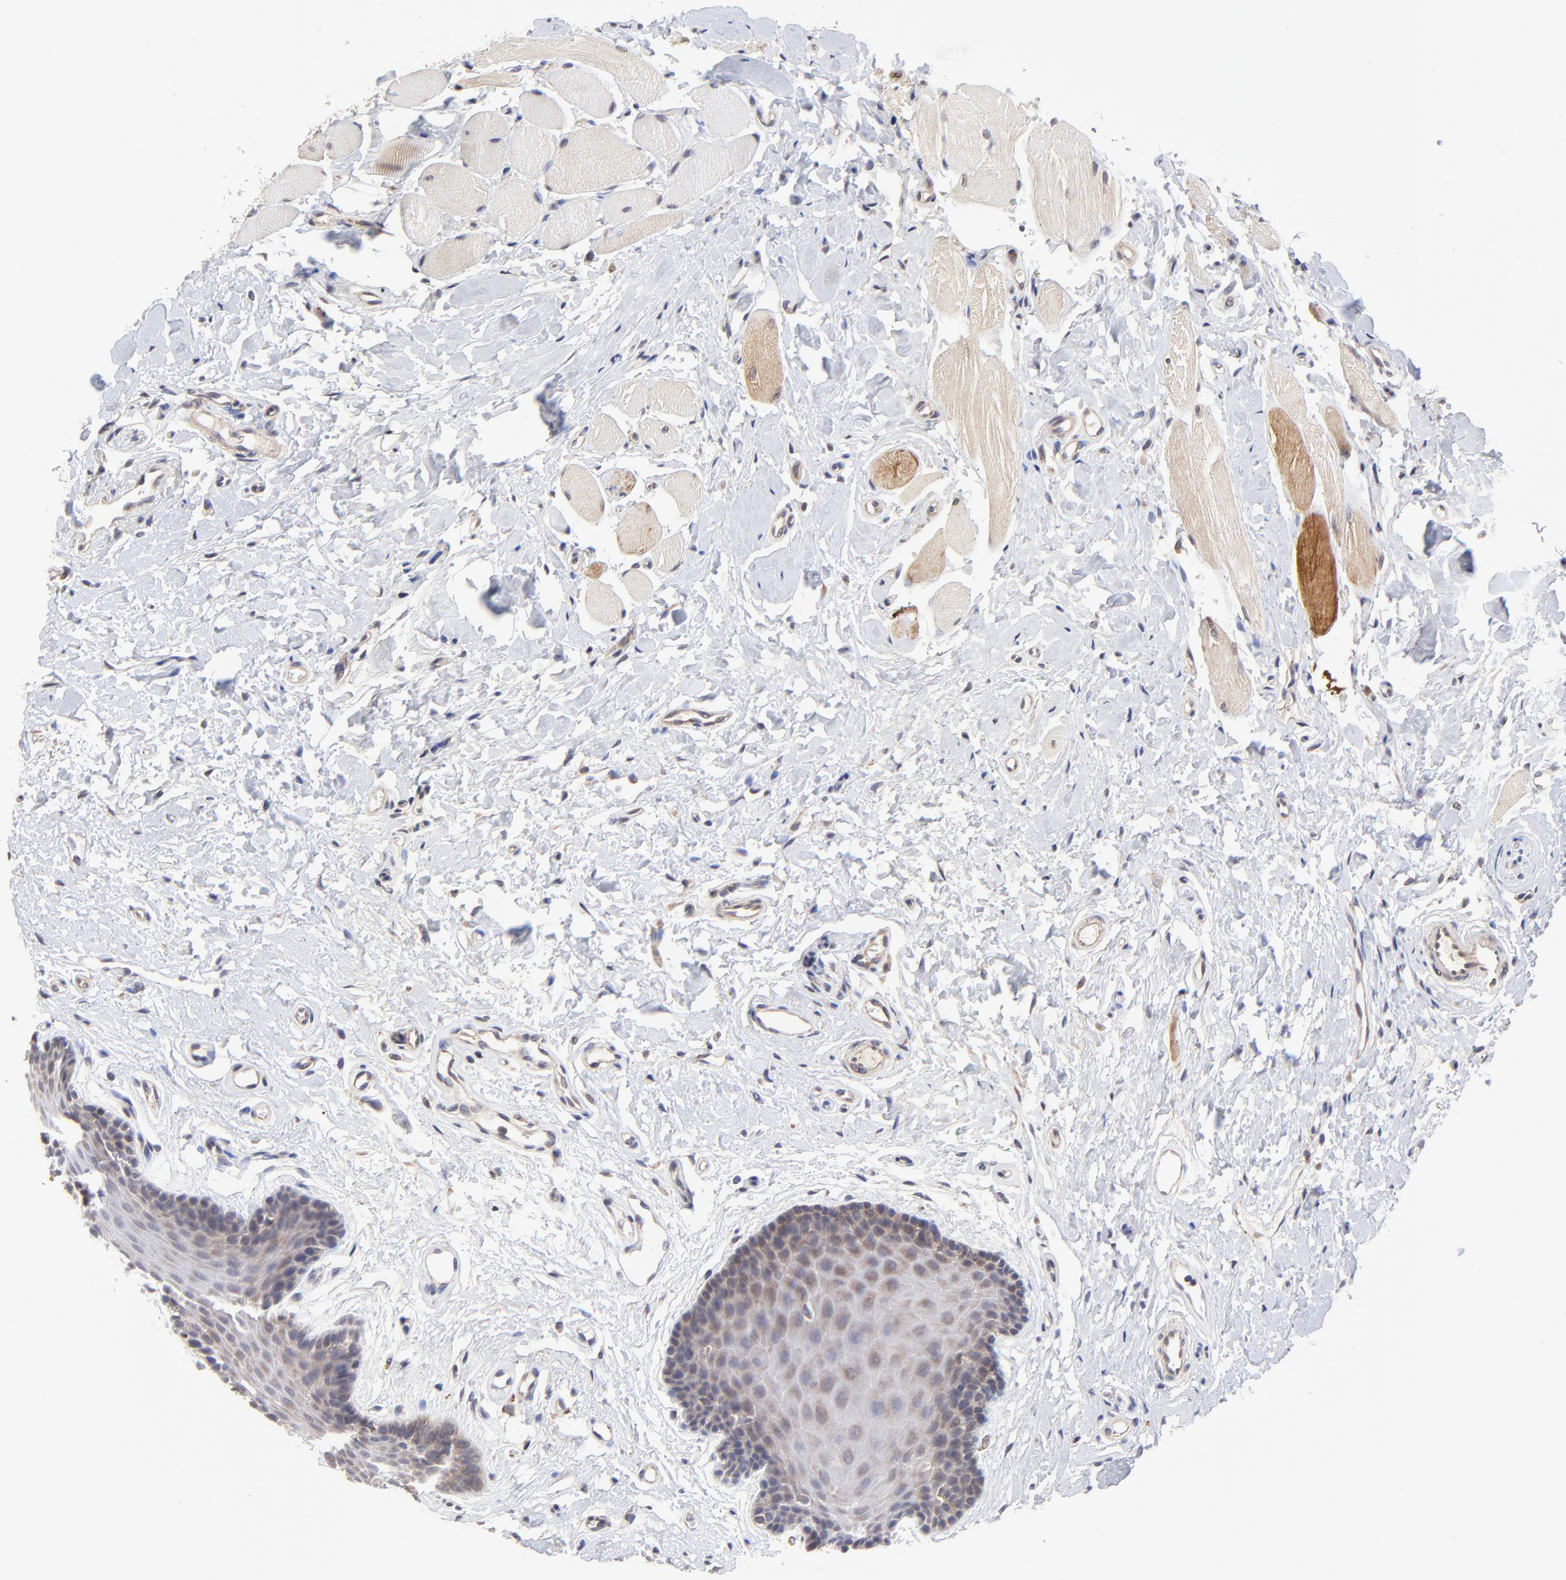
{"staining": {"intensity": "weak", "quantity": "25%-75%", "location": "cytoplasmic/membranous"}, "tissue": "oral mucosa", "cell_type": "Squamous epithelial cells", "image_type": "normal", "snomed": [{"axis": "morphology", "description": "Normal tissue, NOS"}, {"axis": "topography", "description": "Oral tissue"}], "caption": "Protein analysis of benign oral mucosa demonstrates weak cytoplasmic/membranous positivity in about 25%-75% of squamous epithelial cells.", "gene": "PDE4B", "patient": {"sex": "male", "age": 62}}